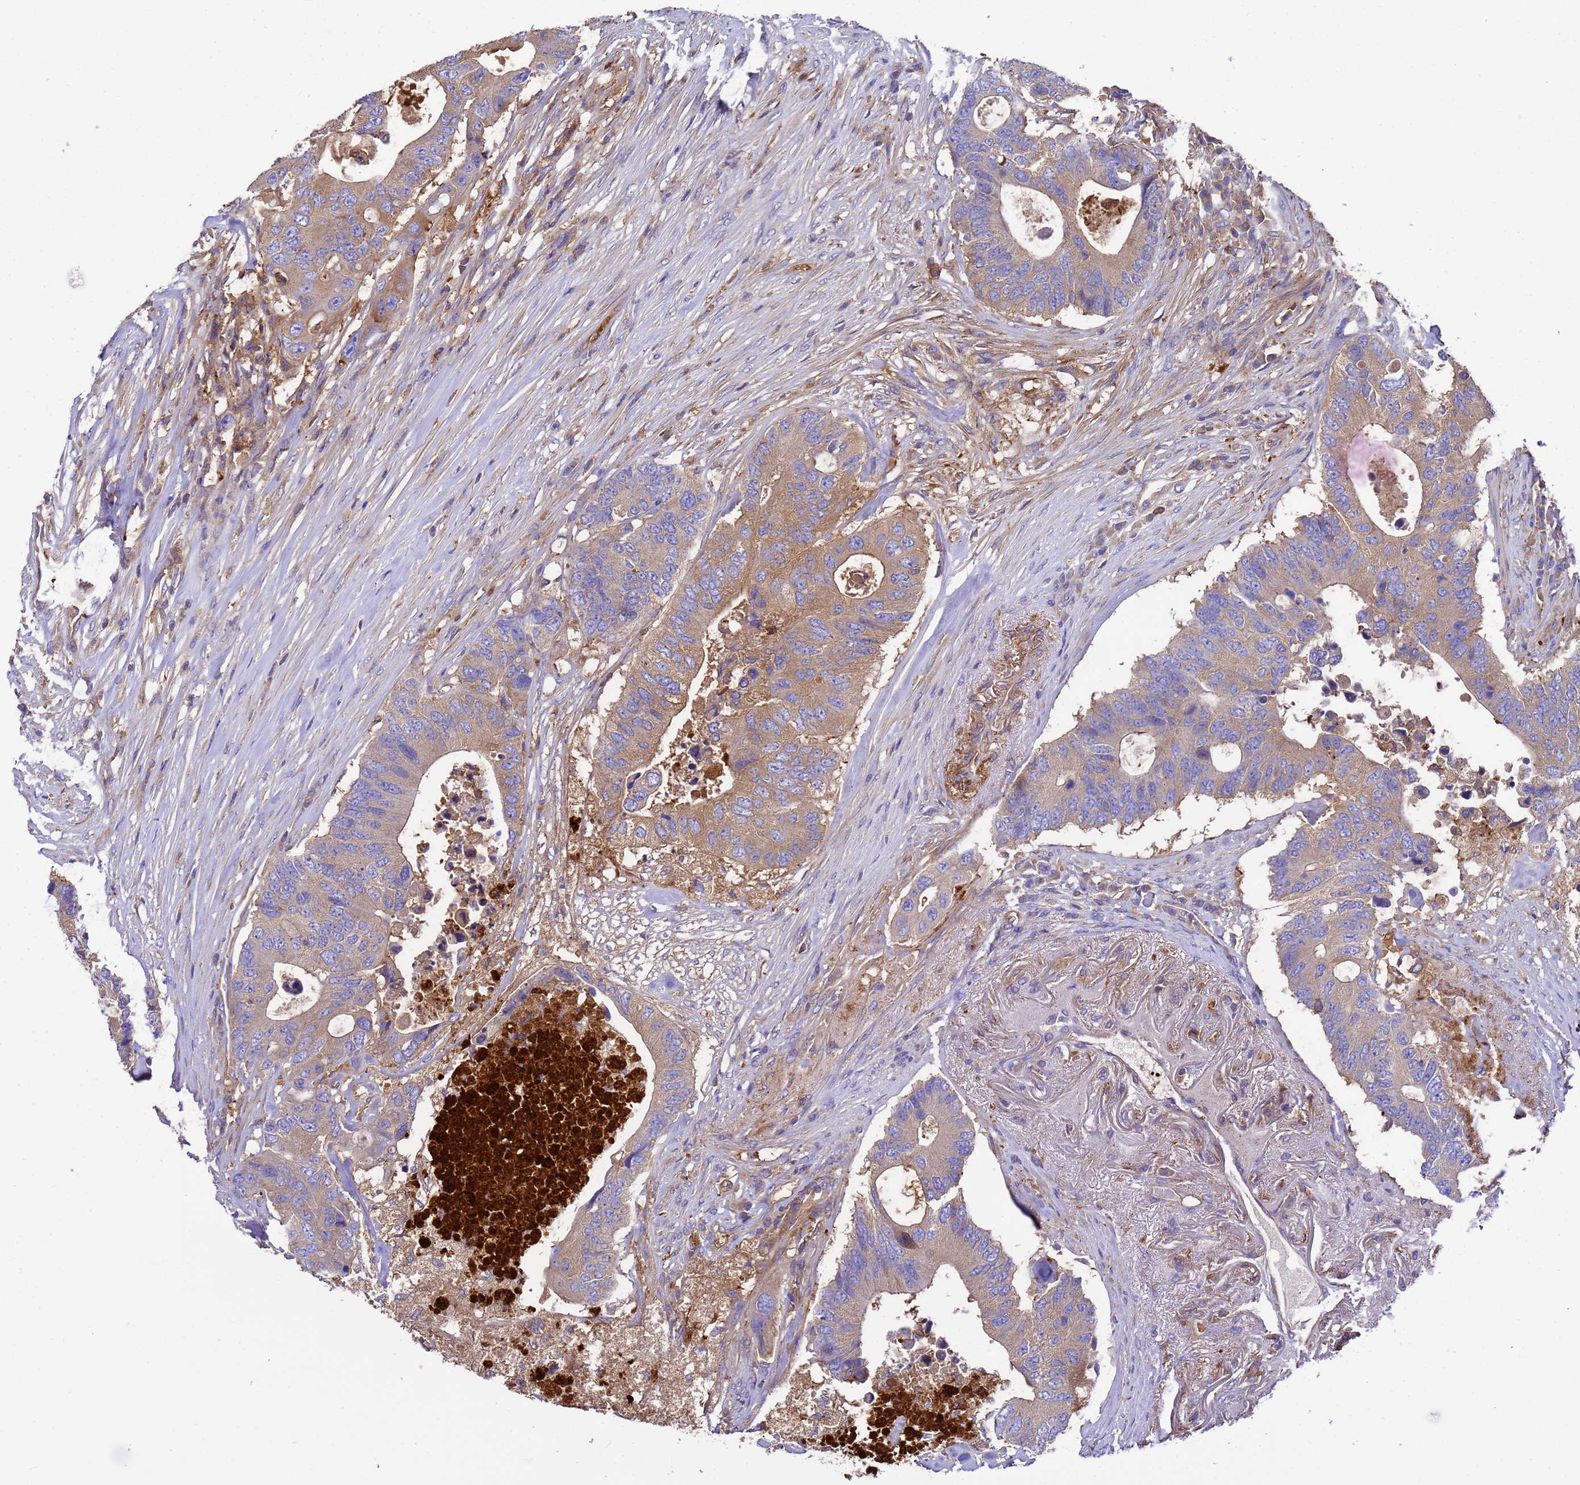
{"staining": {"intensity": "weak", "quantity": "25%-75%", "location": "cytoplasmic/membranous"}, "tissue": "colorectal cancer", "cell_type": "Tumor cells", "image_type": "cancer", "snomed": [{"axis": "morphology", "description": "Adenocarcinoma, NOS"}, {"axis": "topography", "description": "Colon"}], "caption": "Immunohistochemistry (IHC) image of neoplastic tissue: colorectal cancer (adenocarcinoma) stained using IHC demonstrates low levels of weak protein expression localized specifically in the cytoplasmic/membranous of tumor cells, appearing as a cytoplasmic/membranous brown color.", "gene": "ZNF235", "patient": {"sex": "male", "age": 71}}